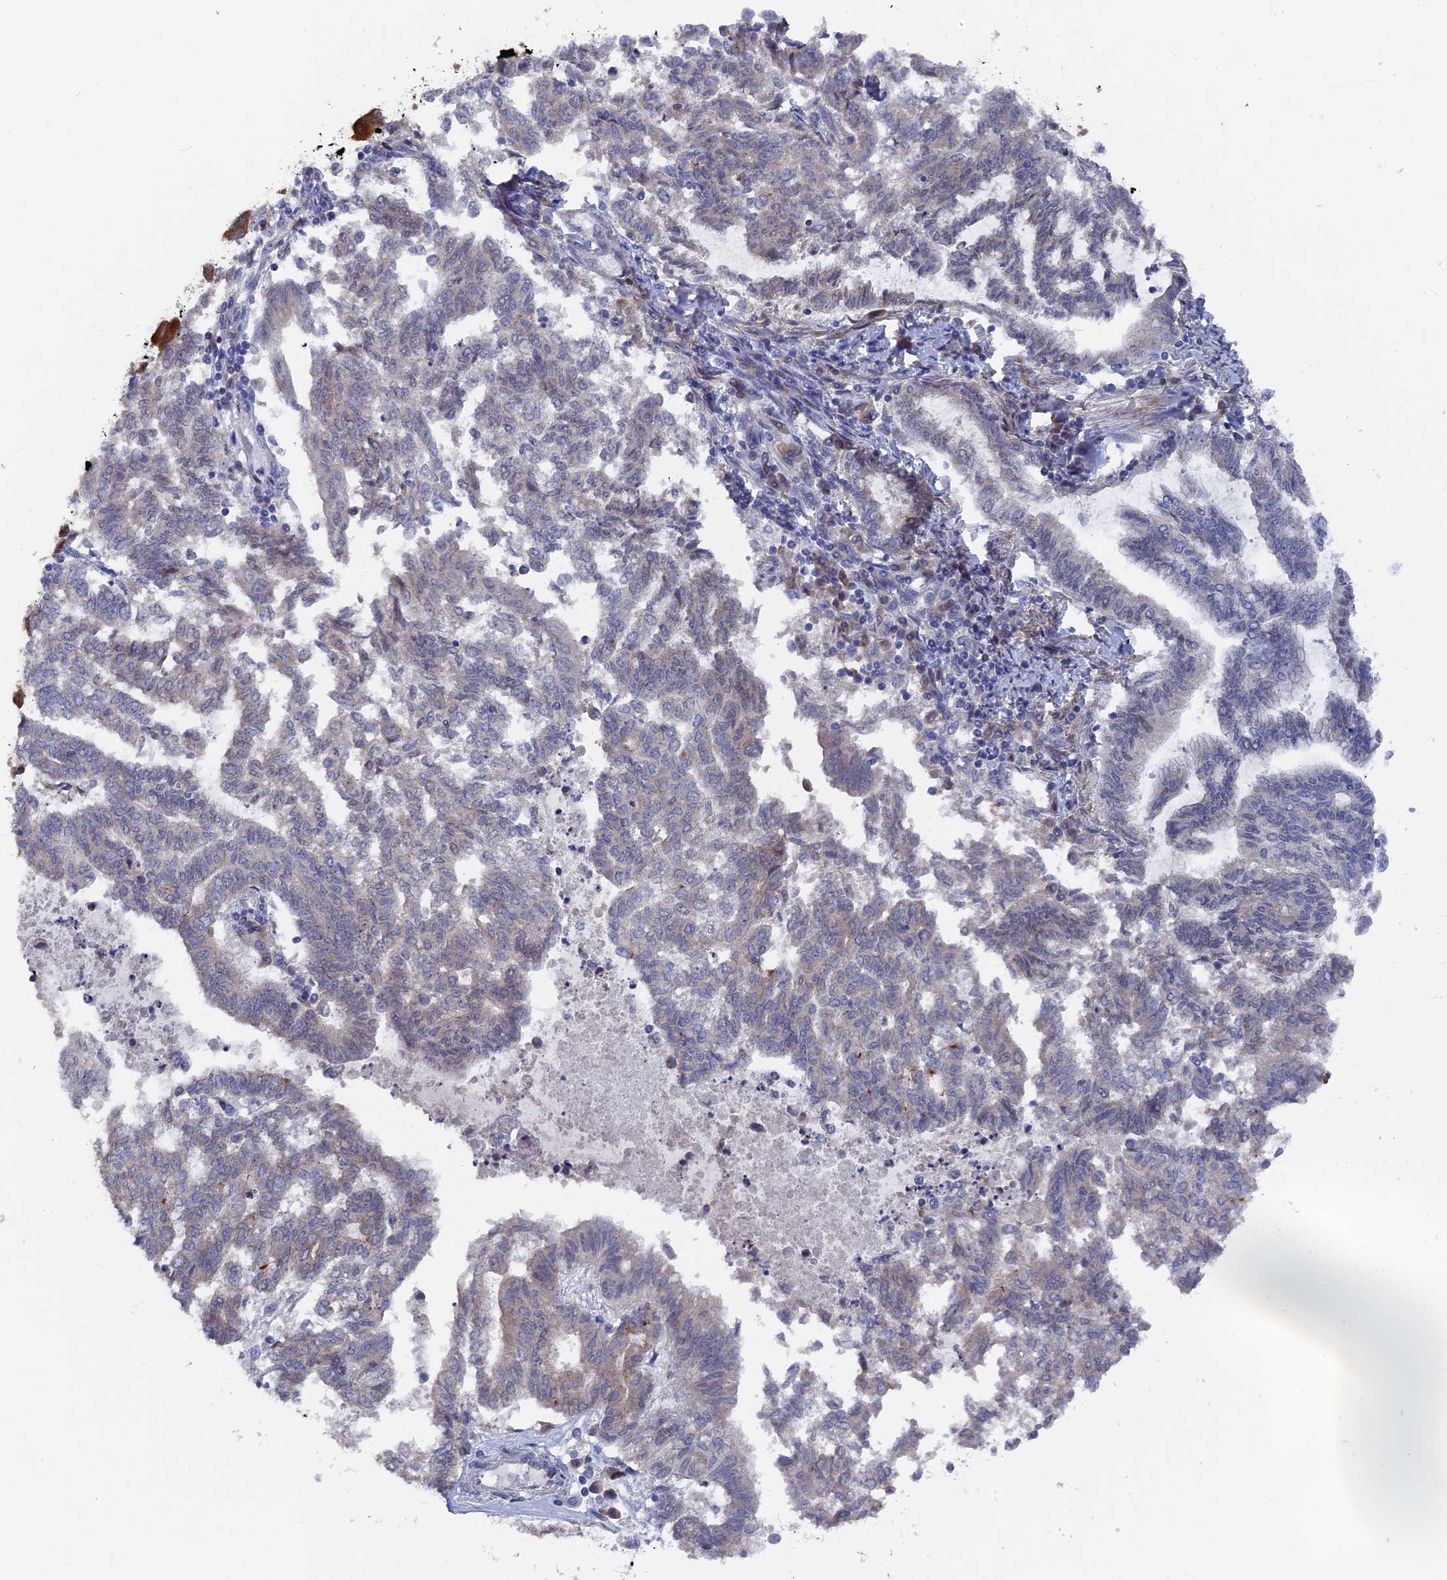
{"staining": {"intensity": "weak", "quantity": "<25%", "location": "cytoplasmic/membranous"}, "tissue": "endometrial cancer", "cell_type": "Tumor cells", "image_type": "cancer", "snomed": [{"axis": "morphology", "description": "Adenocarcinoma, NOS"}, {"axis": "topography", "description": "Endometrium"}], "caption": "This is an immunohistochemistry (IHC) histopathology image of adenocarcinoma (endometrial). There is no positivity in tumor cells.", "gene": "TMEM161A", "patient": {"sex": "female", "age": 79}}